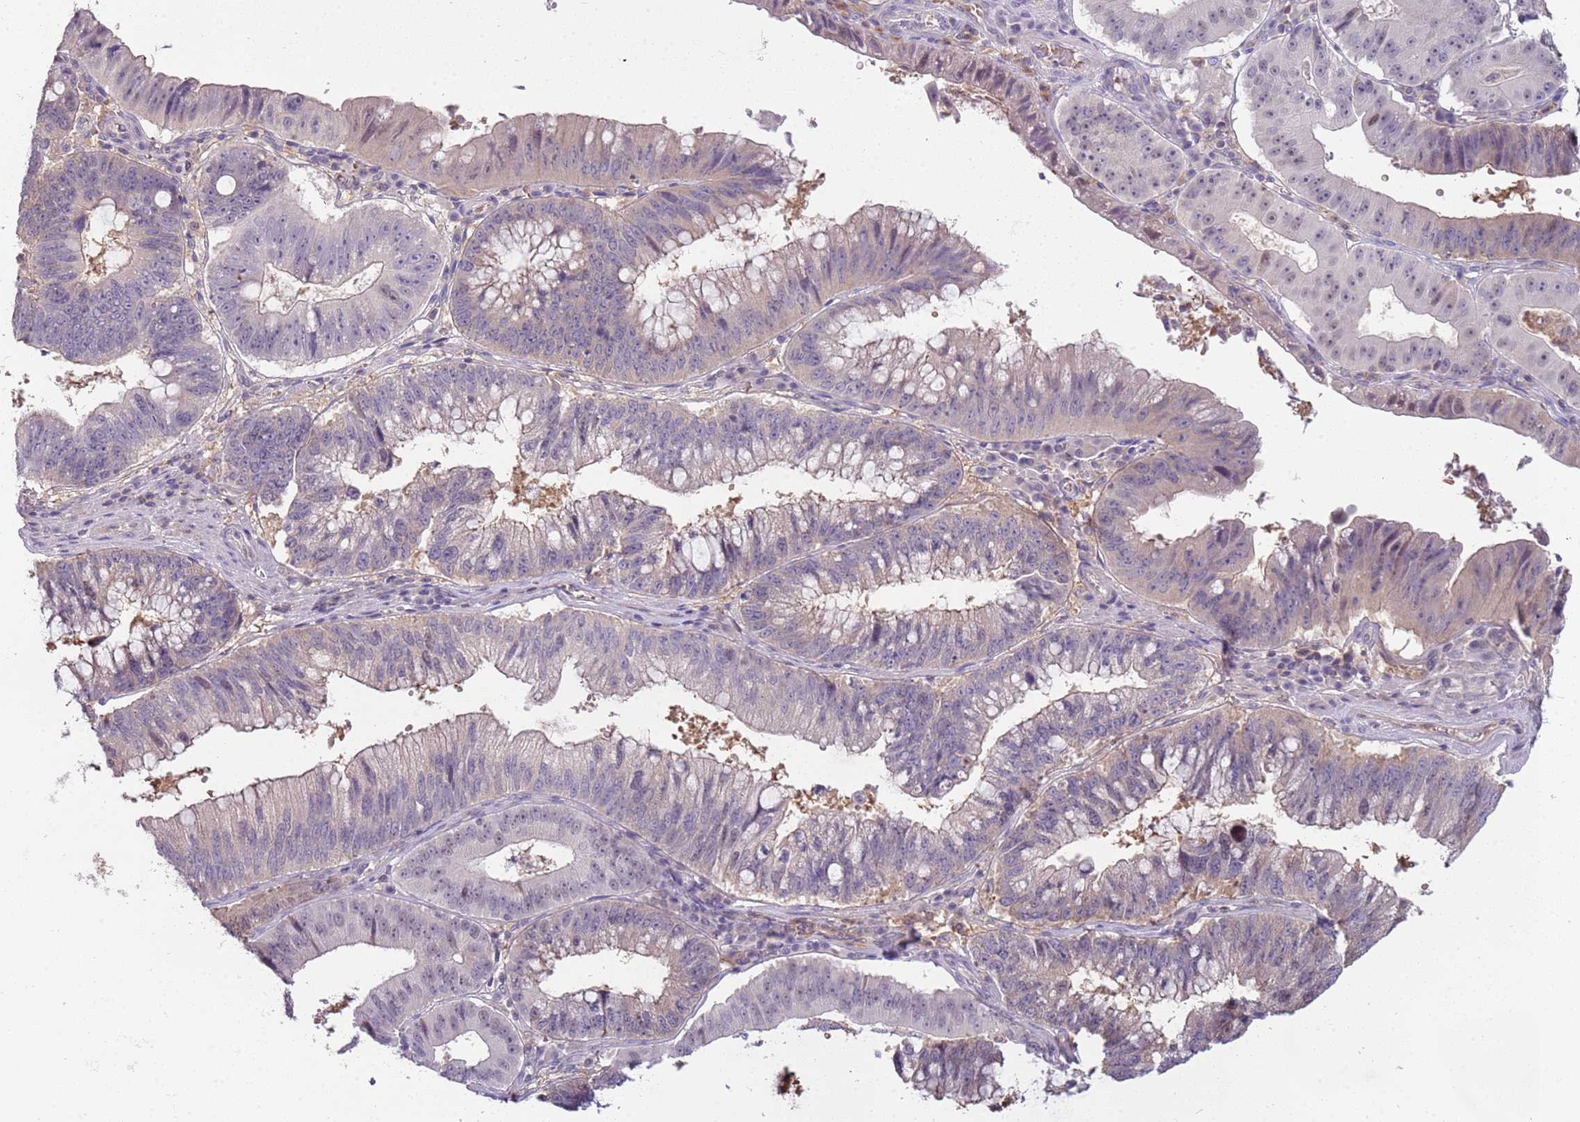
{"staining": {"intensity": "negative", "quantity": "none", "location": "none"}, "tissue": "stomach cancer", "cell_type": "Tumor cells", "image_type": "cancer", "snomed": [{"axis": "morphology", "description": "Adenocarcinoma, NOS"}, {"axis": "topography", "description": "Stomach"}], "caption": "Human stomach adenocarcinoma stained for a protein using immunohistochemistry exhibits no positivity in tumor cells.", "gene": "ARHGAP5", "patient": {"sex": "male", "age": 59}}